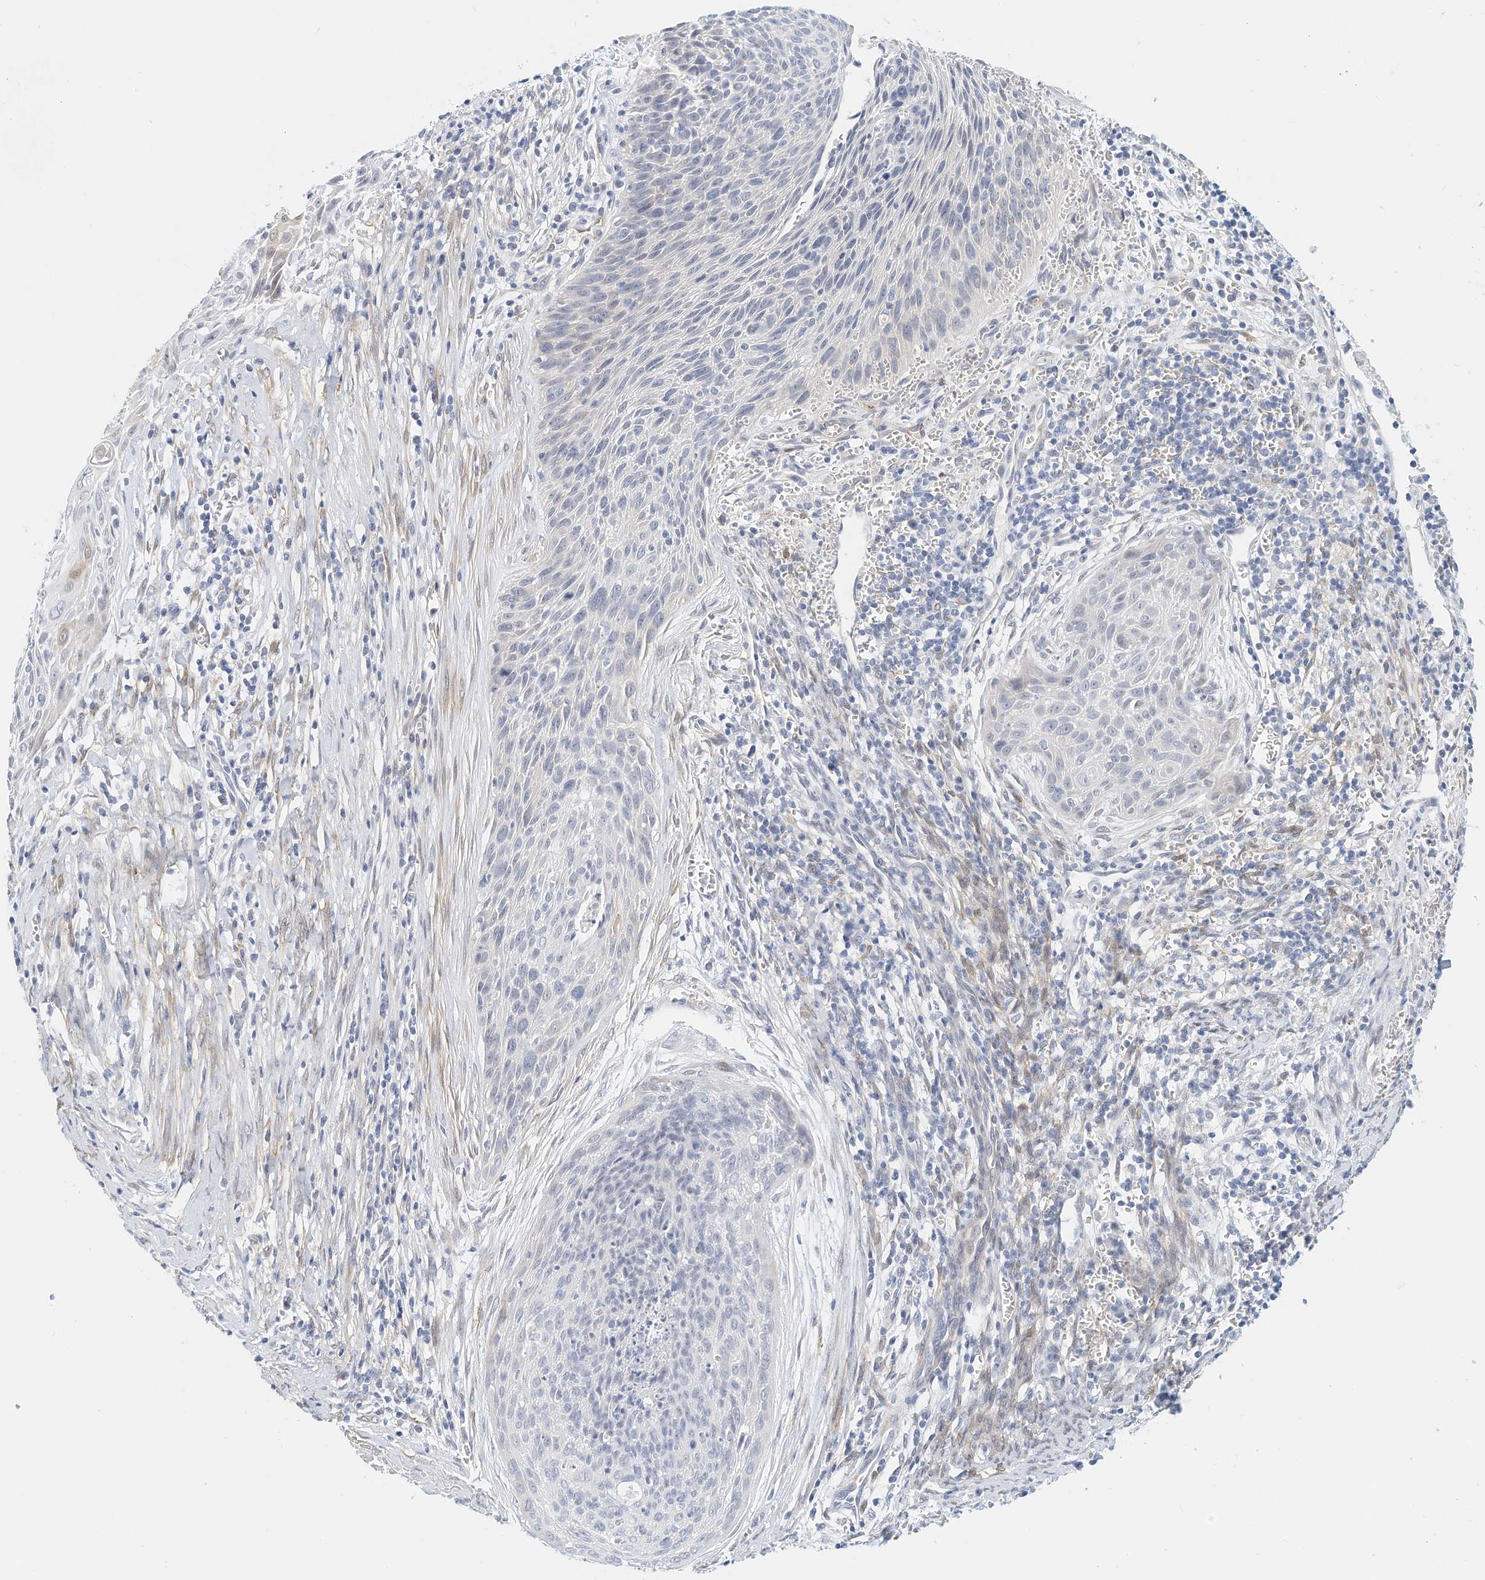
{"staining": {"intensity": "negative", "quantity": "none", "location": "none"}, "tissue": "cervical cancer", "cell_type": "Tumor cells", "image_type": "cancer", "snomed": [{"axis": "morphology", "description": "Squamous cell carcinoma, NOS"}, {"axis": "topography", "description": "Cervix"}], "caption": "Immunohistochemistry micrograph of squamous cell carcinoma (cervical) stained for a protein (brown), which exhibits no expression in tumor cells. (DAB (3,3'-diaminobenzidine) immunohistochemistry (IHC) visualized using brightfield microscopy, high magnification).", "gene": "ARHGAP28", "patient": {"sex": "female", "age": 55}}